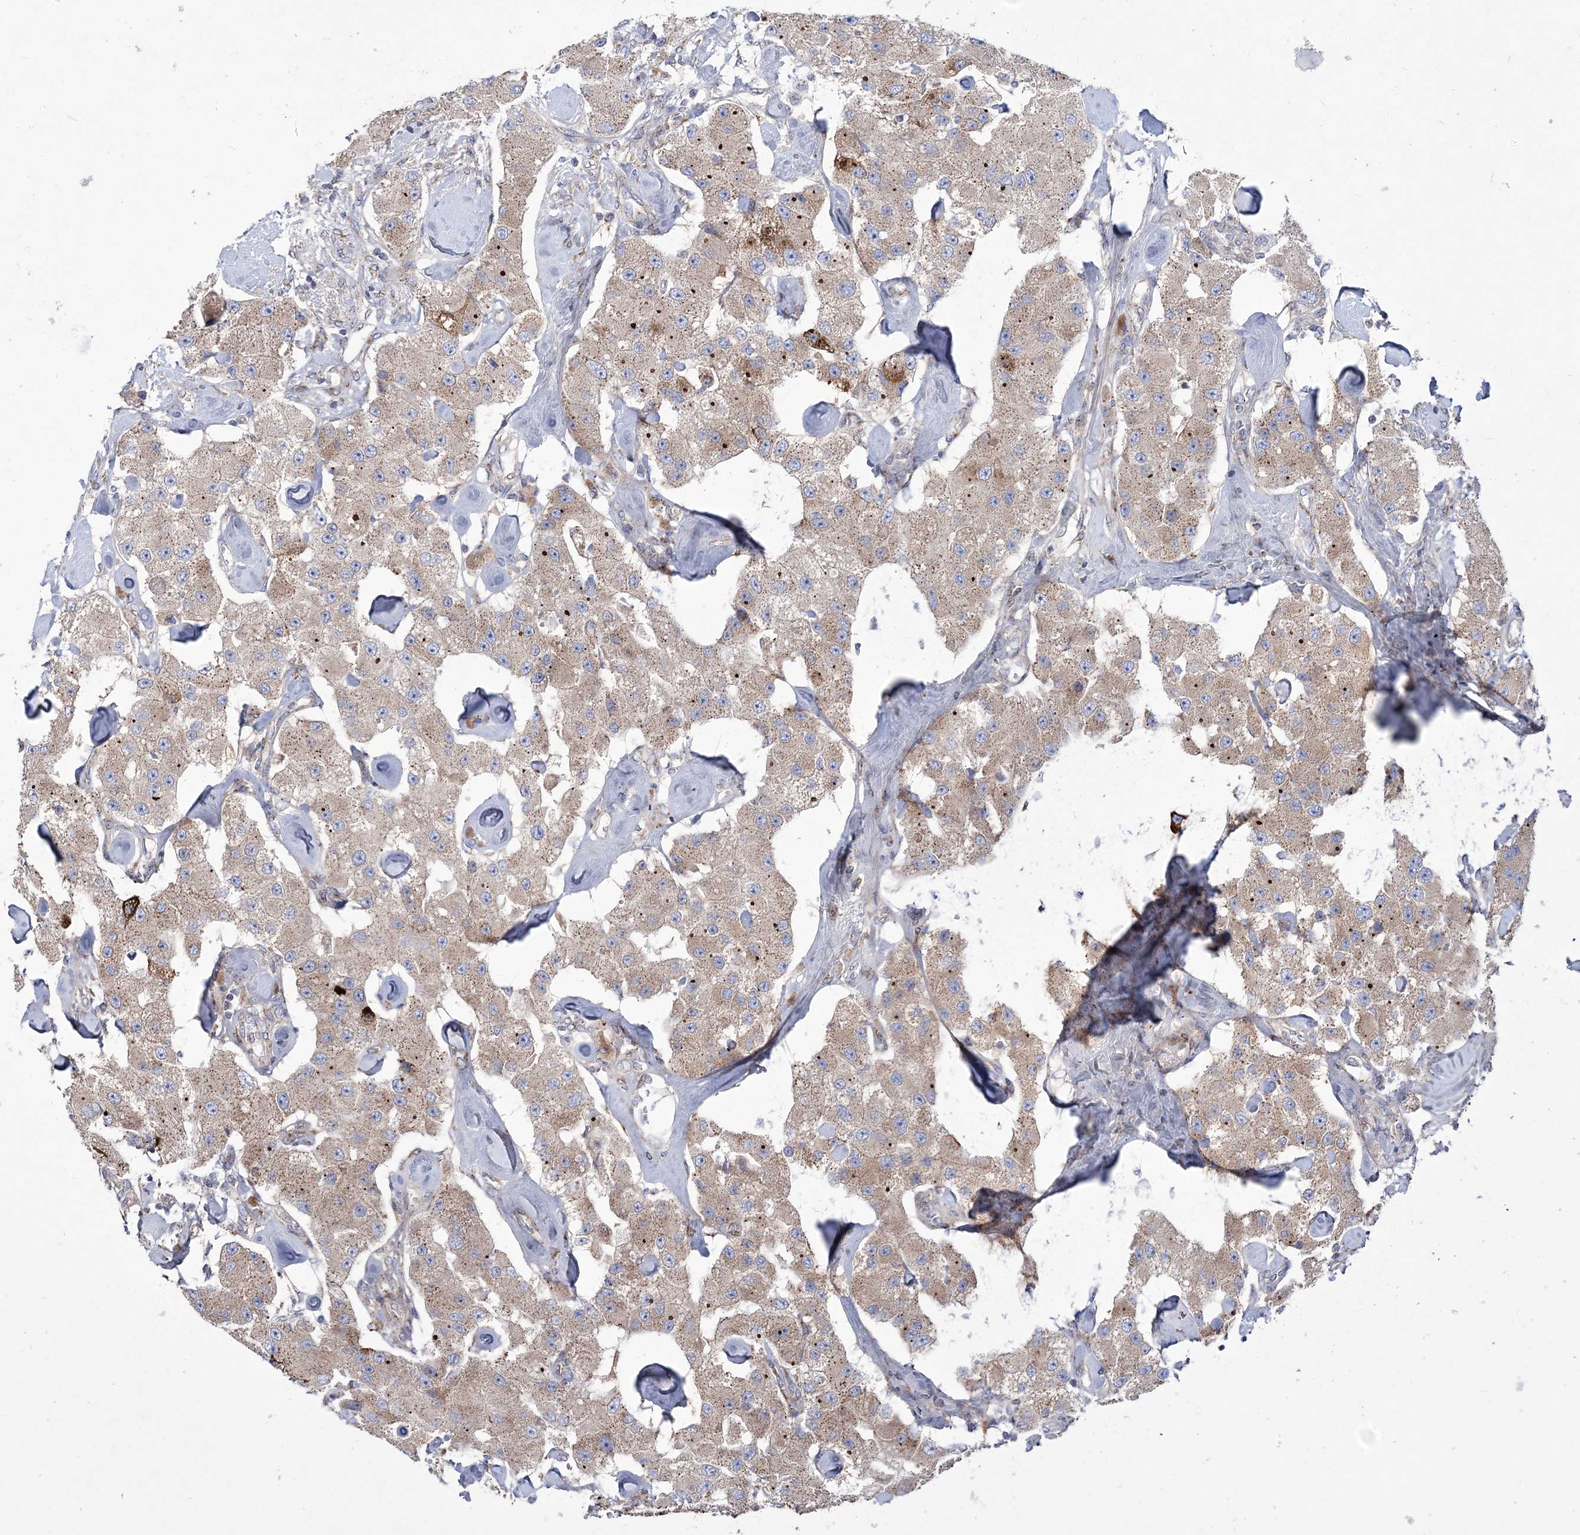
{"staining": {"intensity": "weak", "quantity": ">75%", "location": "cytoplasmic/membranous"}, "tissue": "carcinoid", "cell_type": "Tumor cells", "image_type": "cancer", "snomed": [{"axis": "morphology", "description": "Carcinoid, malignant, NOS"}, {"axis": "topography", "description": "Pancreas"}], "caption": "Malignant carcinoid tissue demonstrates weak cytoplasmic/membranous expression in about >75% of tumor cells, visualized by immunohistochemistry.", "gene": "COPB2", "patient": {"sex": "male", "age": 41}}